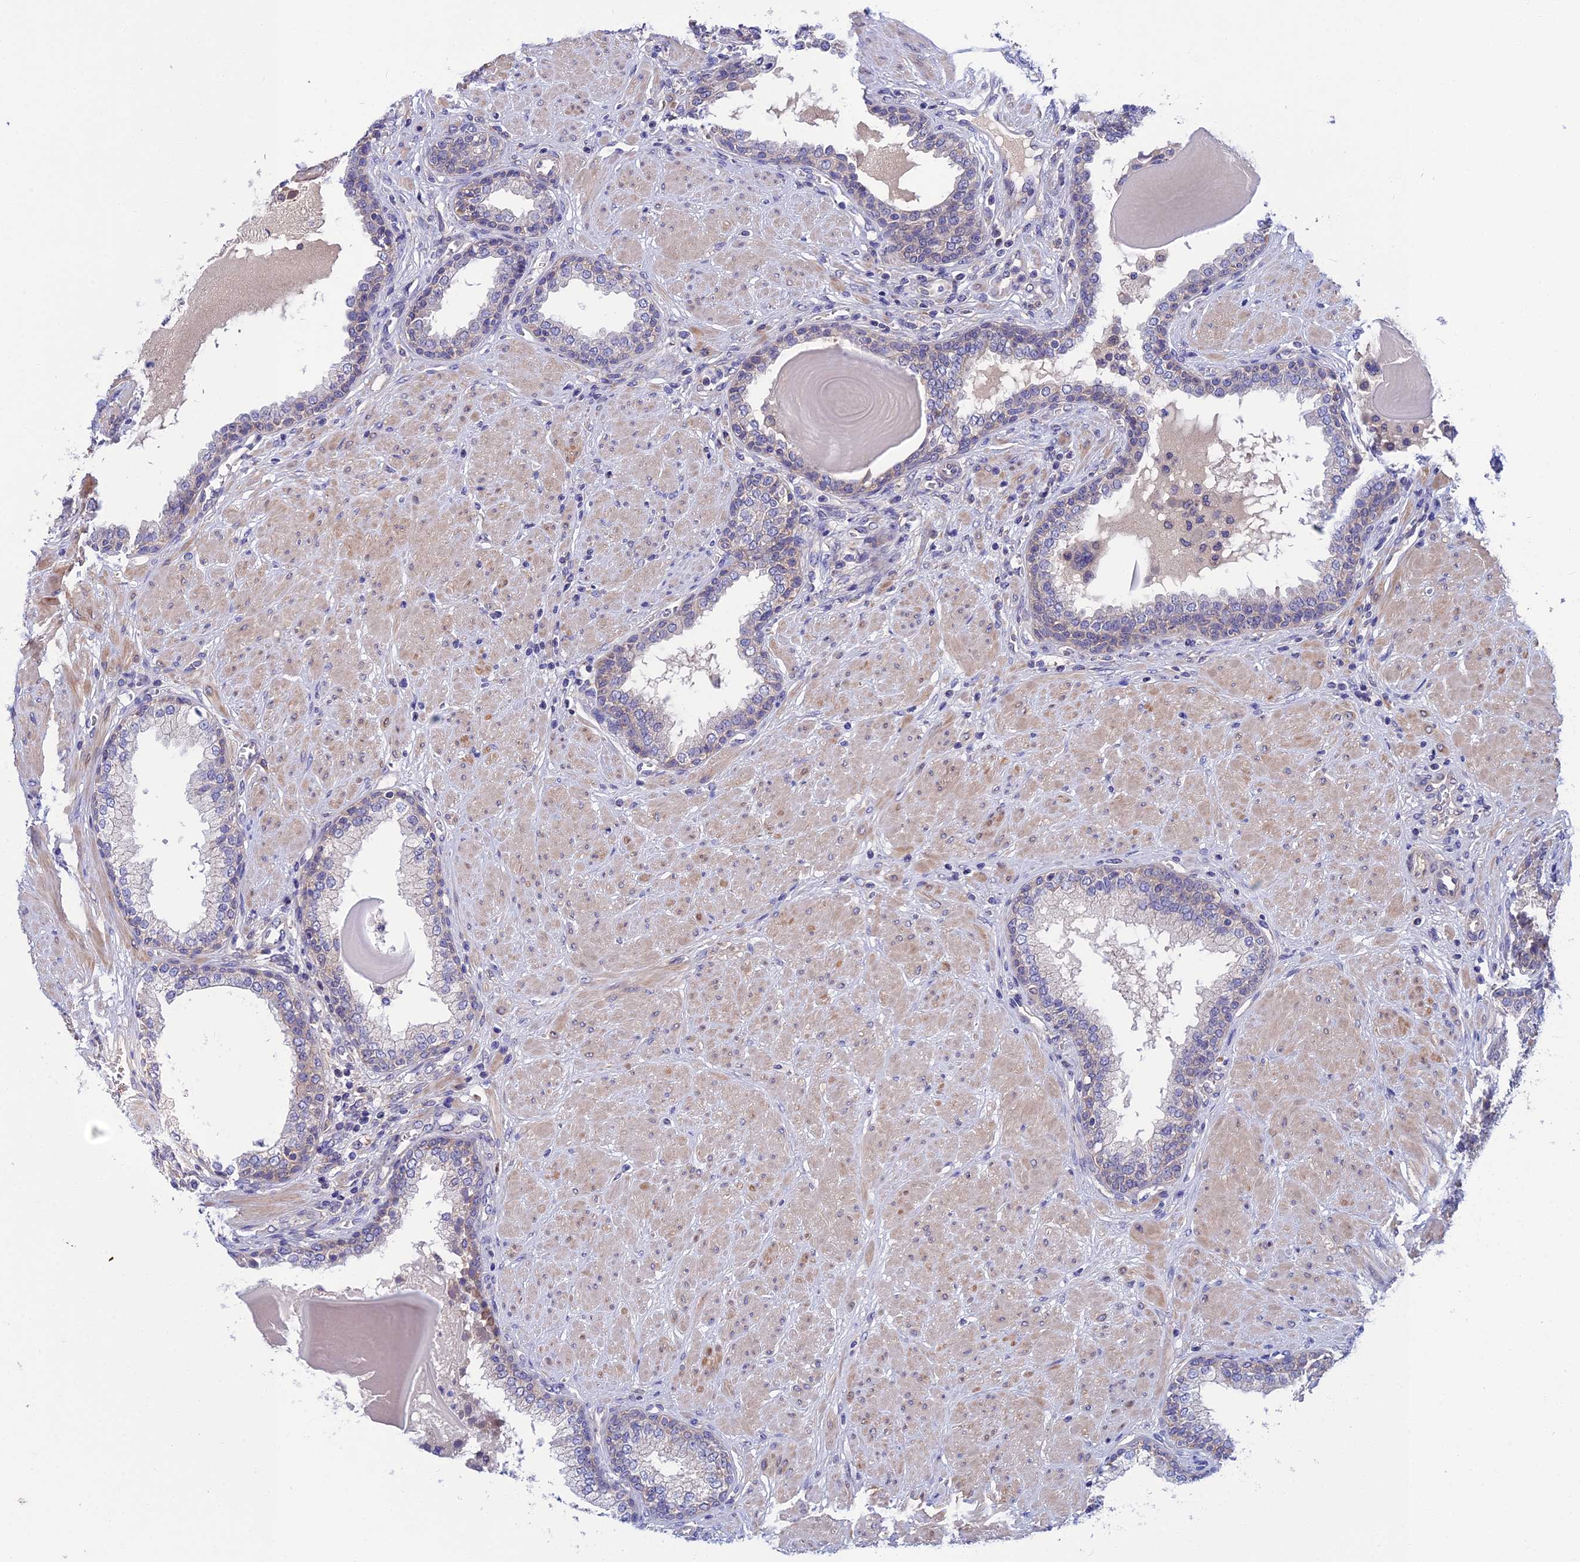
{"staining": {"intensity": "negative", "quantity": "none", "location": "none"}, "tissue": "prostate", "cell_type": "Glandular cells", "image_type": "normal", "snomed": [{"axis": "morphology", "description": "Normal tissue, NOS"}, {"axis": "topography", "description": "Prostate"}], "caption": "Glandular cells show no significant protein positivity in normal prostate. (Stains: DAB (3,3'-diaminobenzidine) immunohistochemistry with hematoxylin counter stain, Microscopy: brightfield microscopy at high magnification).", "gene": "CRACD", "patient": {"sex": "male", "age": 51}}